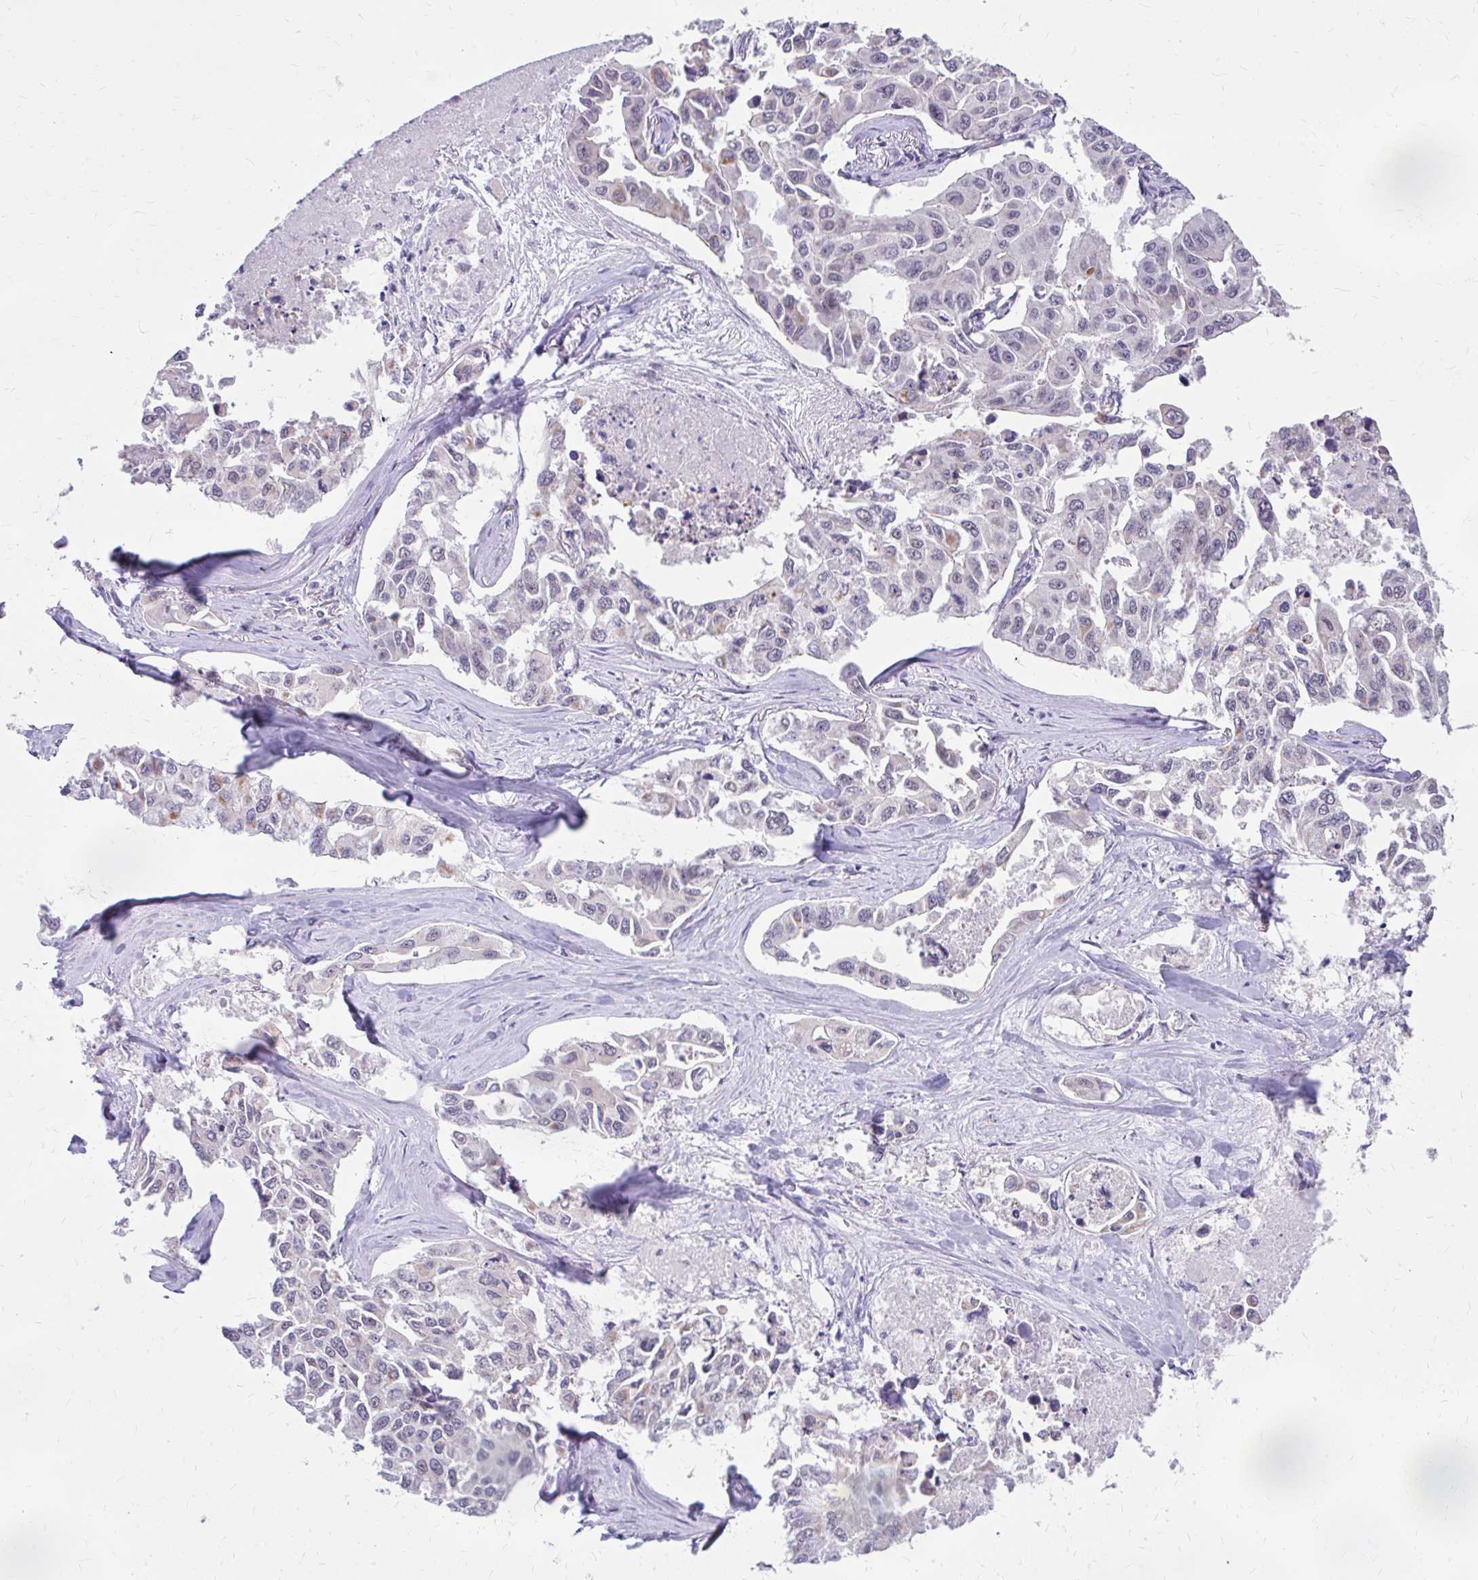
{"staining": {"intensity": "weak", "quantity": "<25%", "location": "cytoplasmic/membranous,nuclear"}, "tissue": "lung cancer", "cell_type": "Tumor cells", "image_type": "cancer", "snomed": [{"axis": "morphology", "description": "Adenocarcinoma, NOS"}, {"axis": "topography", "description": "Lung"}], "caption": "Protein analysis of adenocarcinoma (lung) reveals no significant staining in tumor cells.", "gene": "RGS16", "patient": {"sex": "male", "age": 64}}